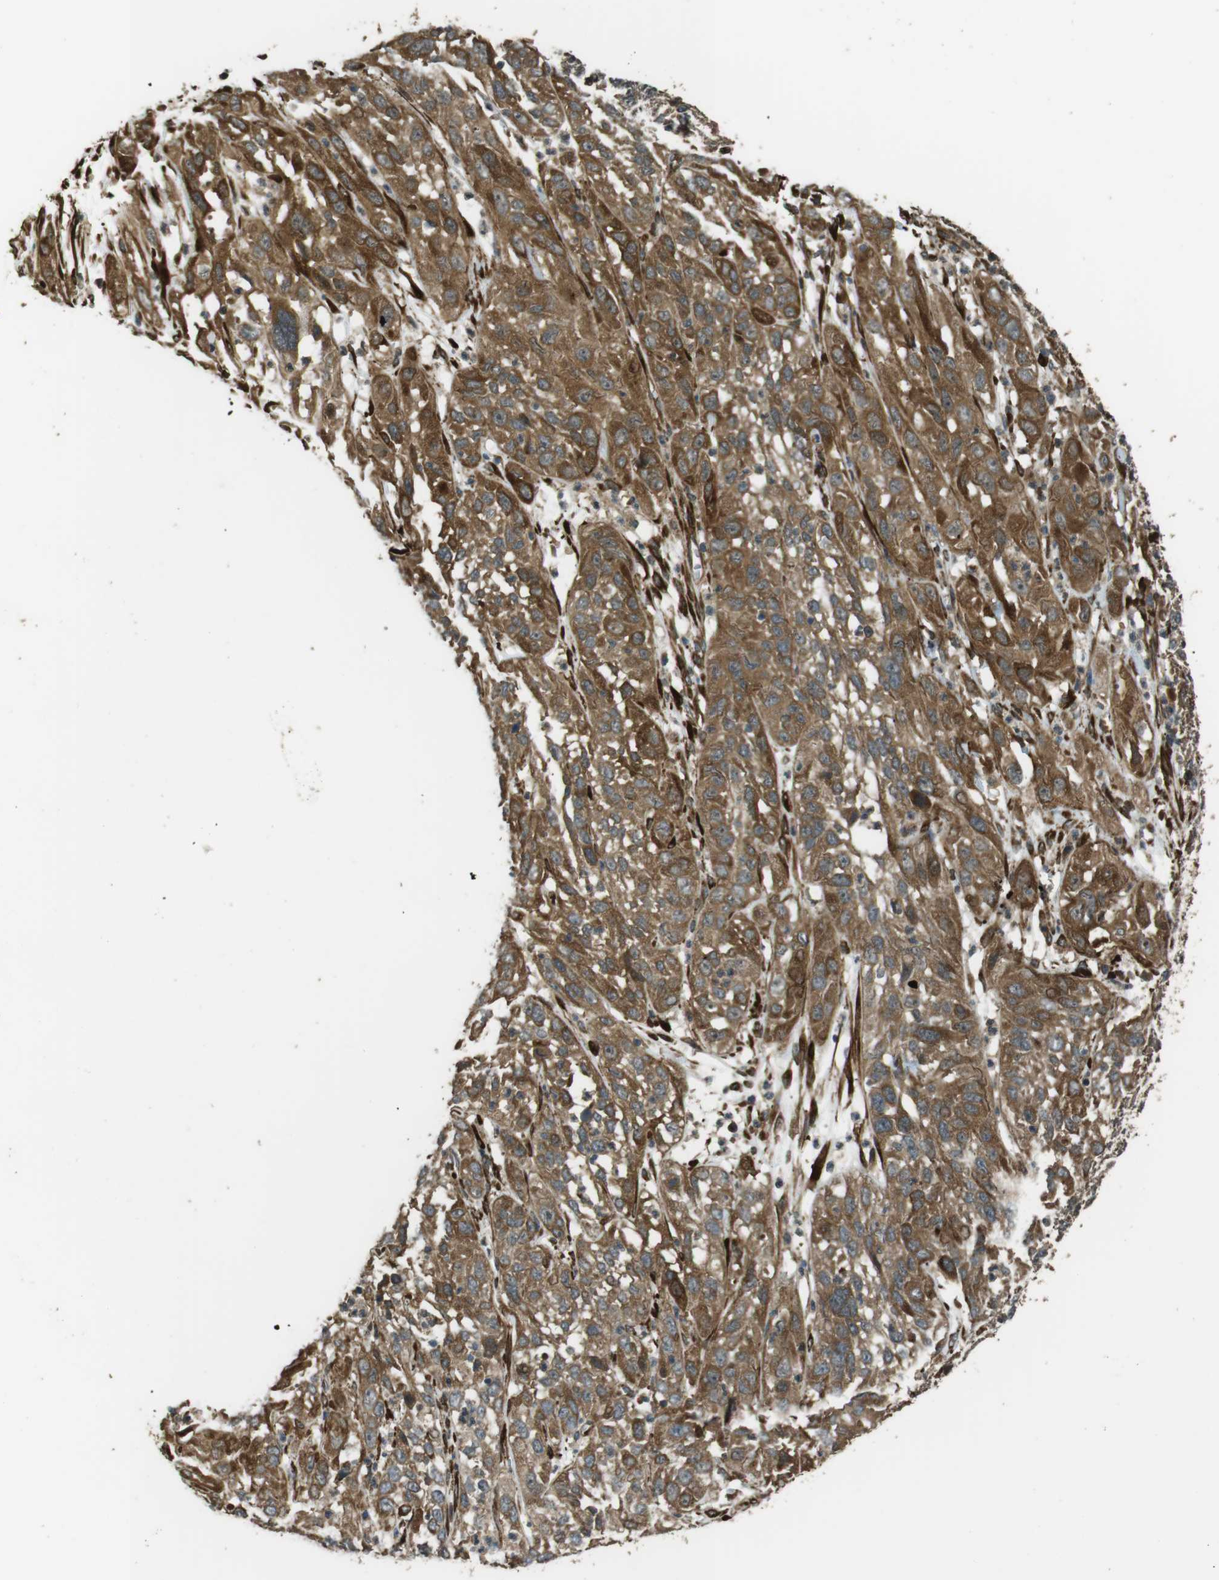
{"staining": {"intensity": "moderate", "quantity": ">75%", "location": "cytoplasmic/membranous"}, "tissue": "cervical cancer", "cell_type": "Tumor cells", "image_type": "cancer", "snomed": [{"axis": "morphology", "description": "Squamous cell carcinoma, NOS"}, {"axis": "topography", "description": "Cervix"}], "caption": "Human squamous cell carcinoma (cervical) stained for a protein (brown) demonstrates moderate cytoplasmic/membranous positive expression in about >75% of tumor cells.", "gene": "MSRB3", "patient": {"sex": "female", "age": 32}}